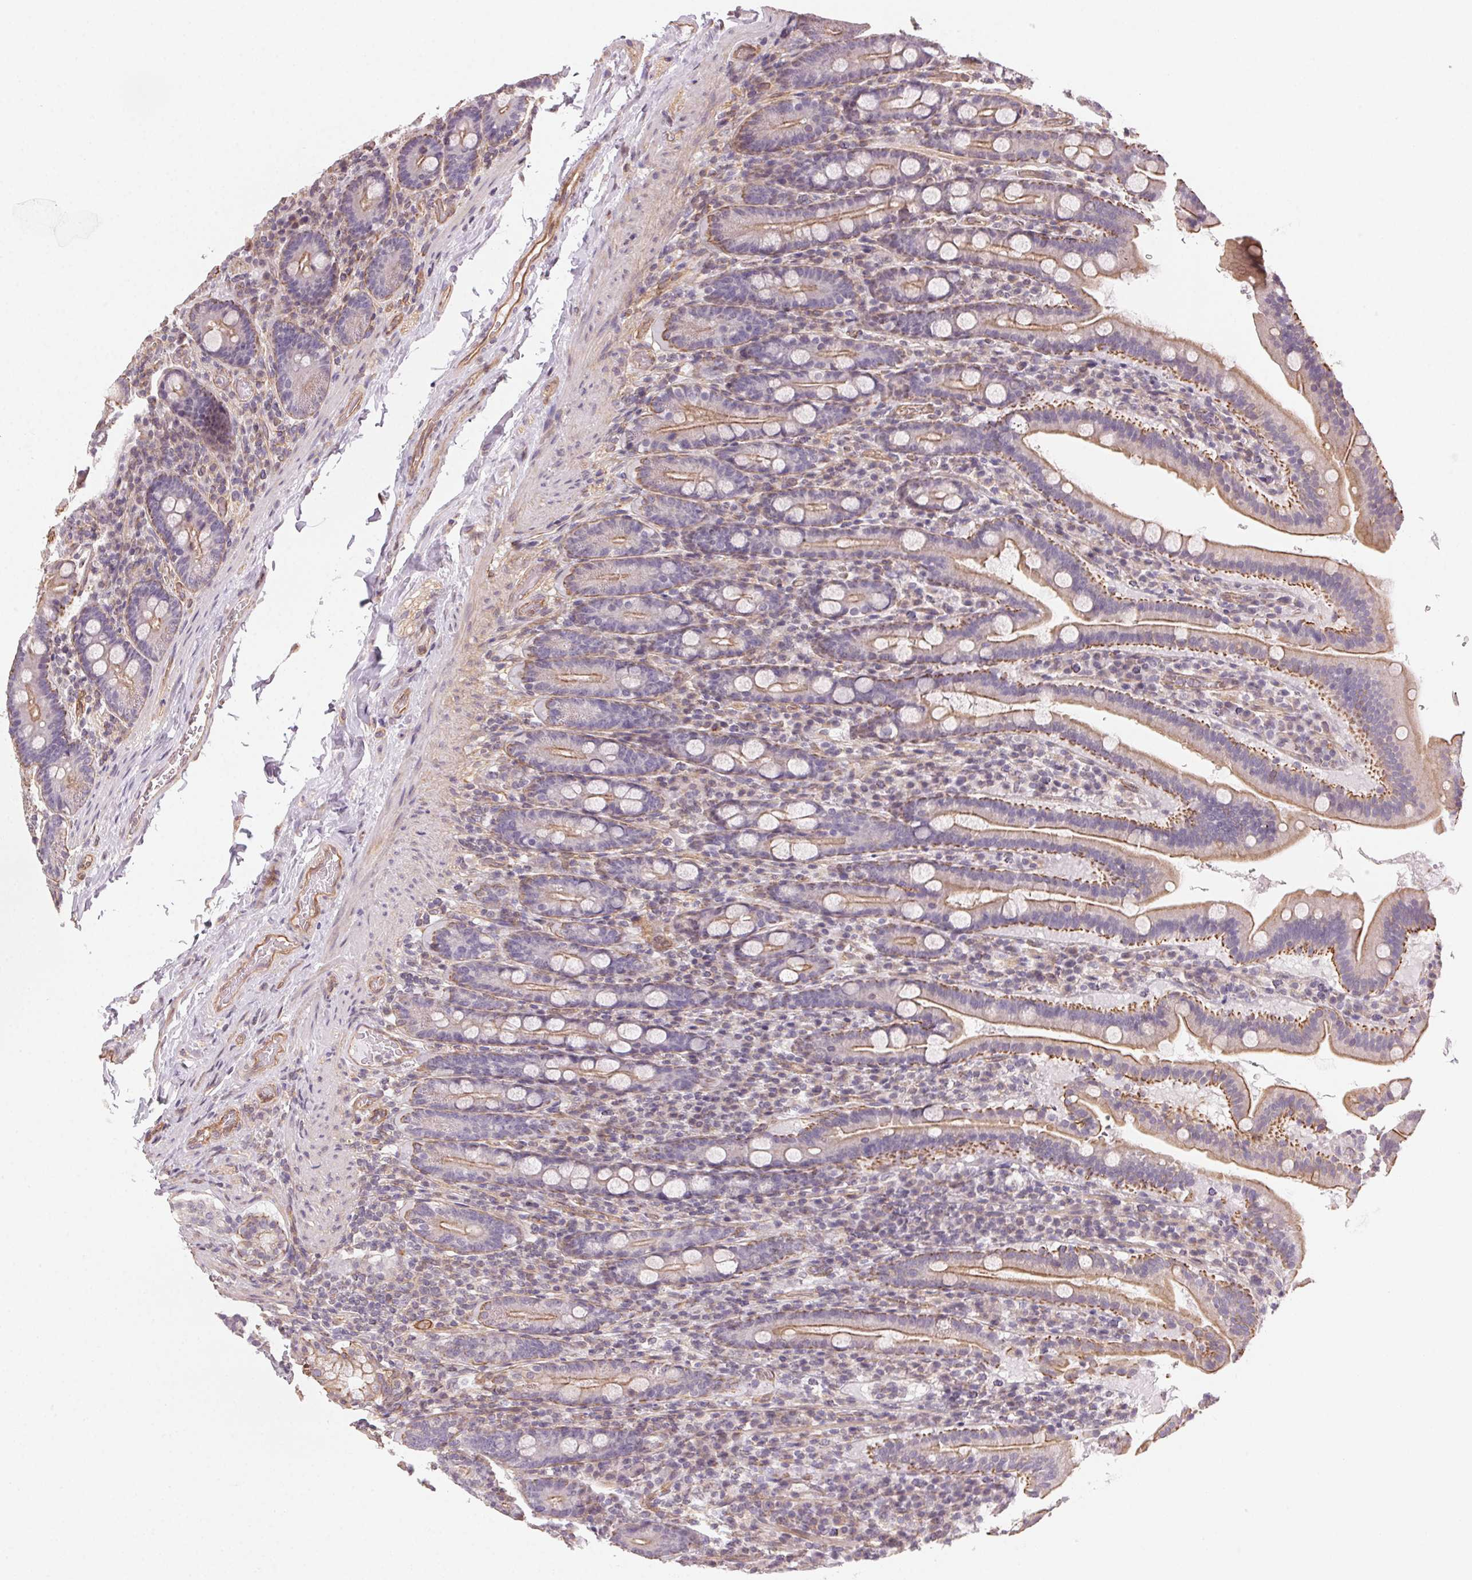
{"staining": {"intensity": "moderate", "quantity": "25%-75%", "location": "cytoplasmic/membranous"}, "tissue": "small intestine", "cell_type": "Glandular cells", "image_type": "normal", "snomed": [{"axis": "morphology", "description": "Normal tissue, NOS"}, {"axis": "topography", "description": "Small intestine"}], "caption": "A micrograph showing moderate cytoplasmic/membranous positivity in about 25%-75% of glandular cells in benign small intestine, as visualized by brown immunohistochemical staining.", "gene": "PLA2G4F", "patient": {"sex": "male", "age": 26}}